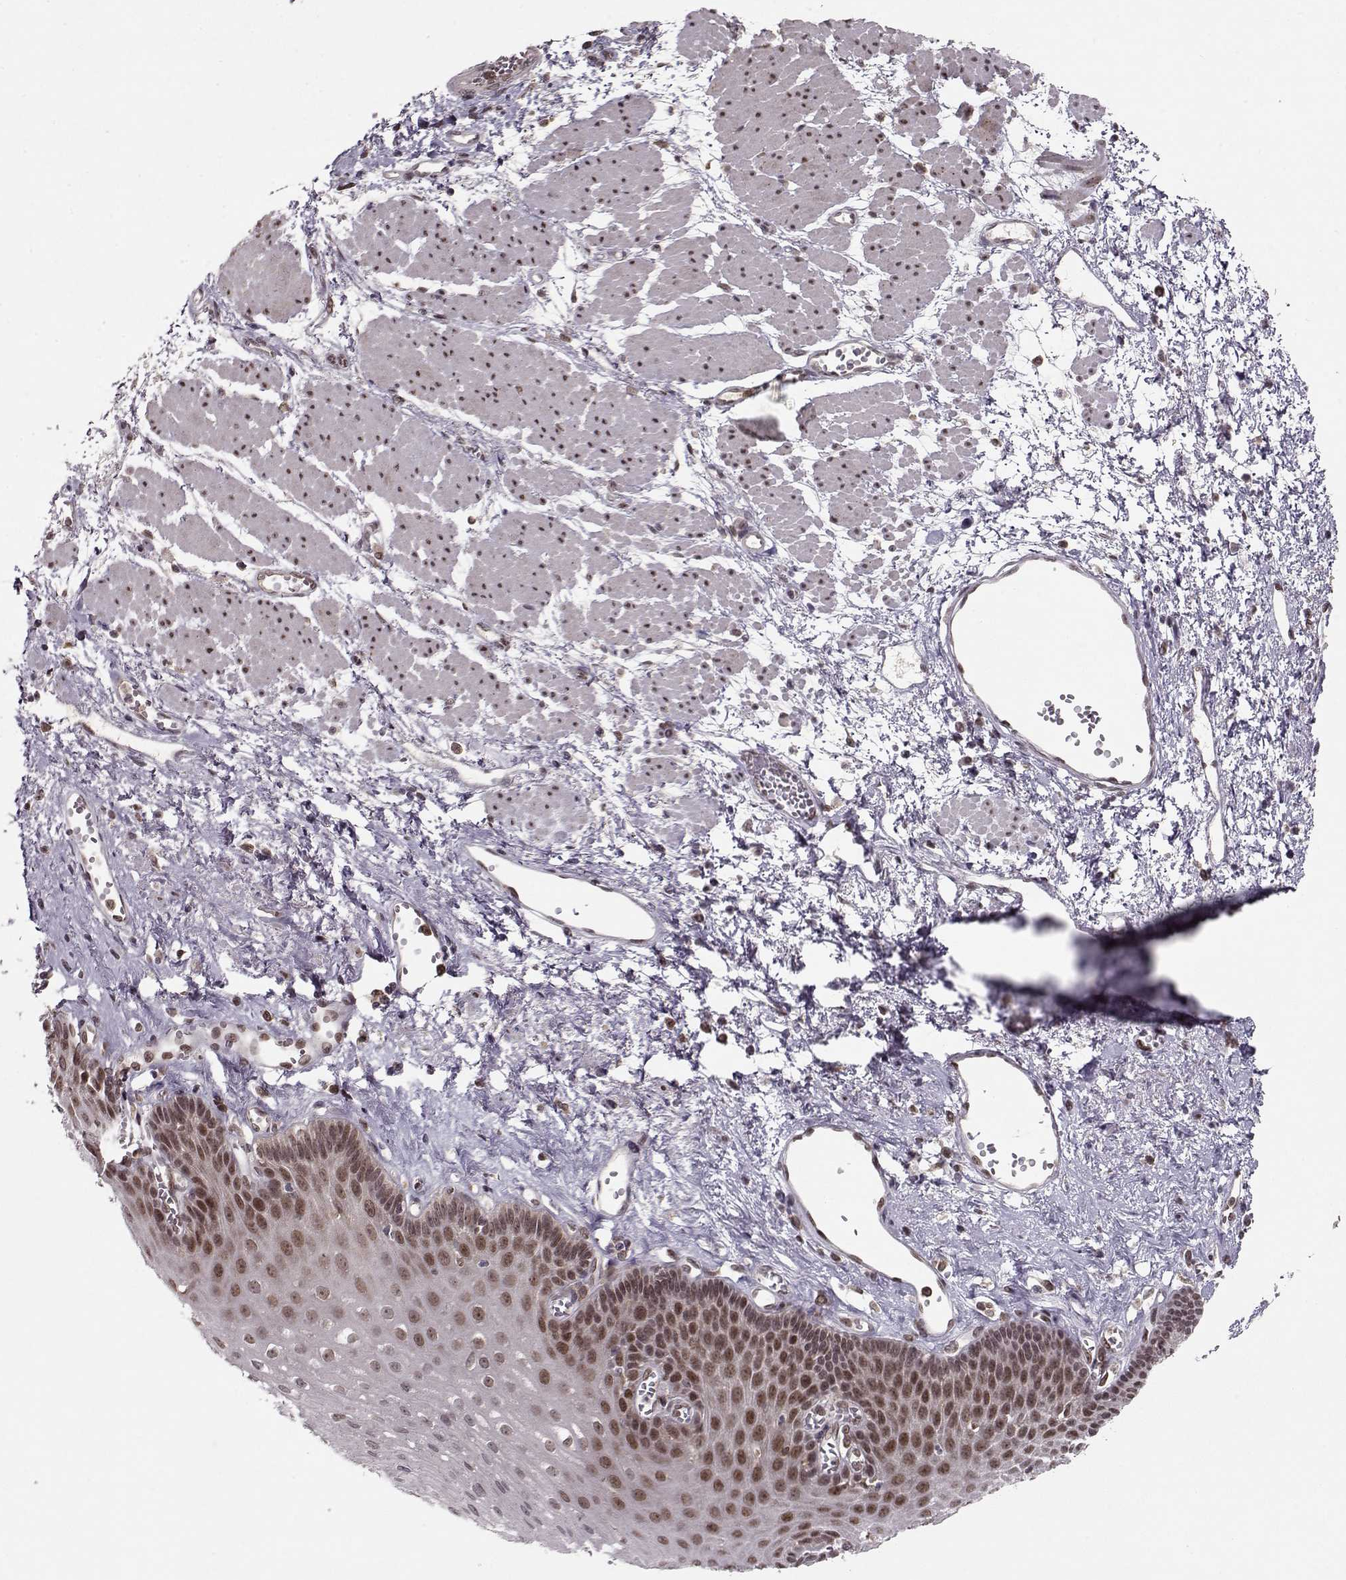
{"staining": {"intensity": "moderate", "quantity": ">75%", "location": "nuclear"}, "tissue": "esophagus", "cell_type": "Squamous epithelial cells", "image_type": "normal", "snomed": [{"axis": "morphology", "description": "Normal tissue, NOS"}, {"axis": "topography", "description": "Esophagus"}], "caption": "Immunohistochemistry (IHC) (DAB) staining of normal human esophagus demonstrates moderate nuclear protein expression in approximately >75% of squamous epithelial cells.", "gene": "RAI1", "patient": {"sex": "female", "age": 62}}